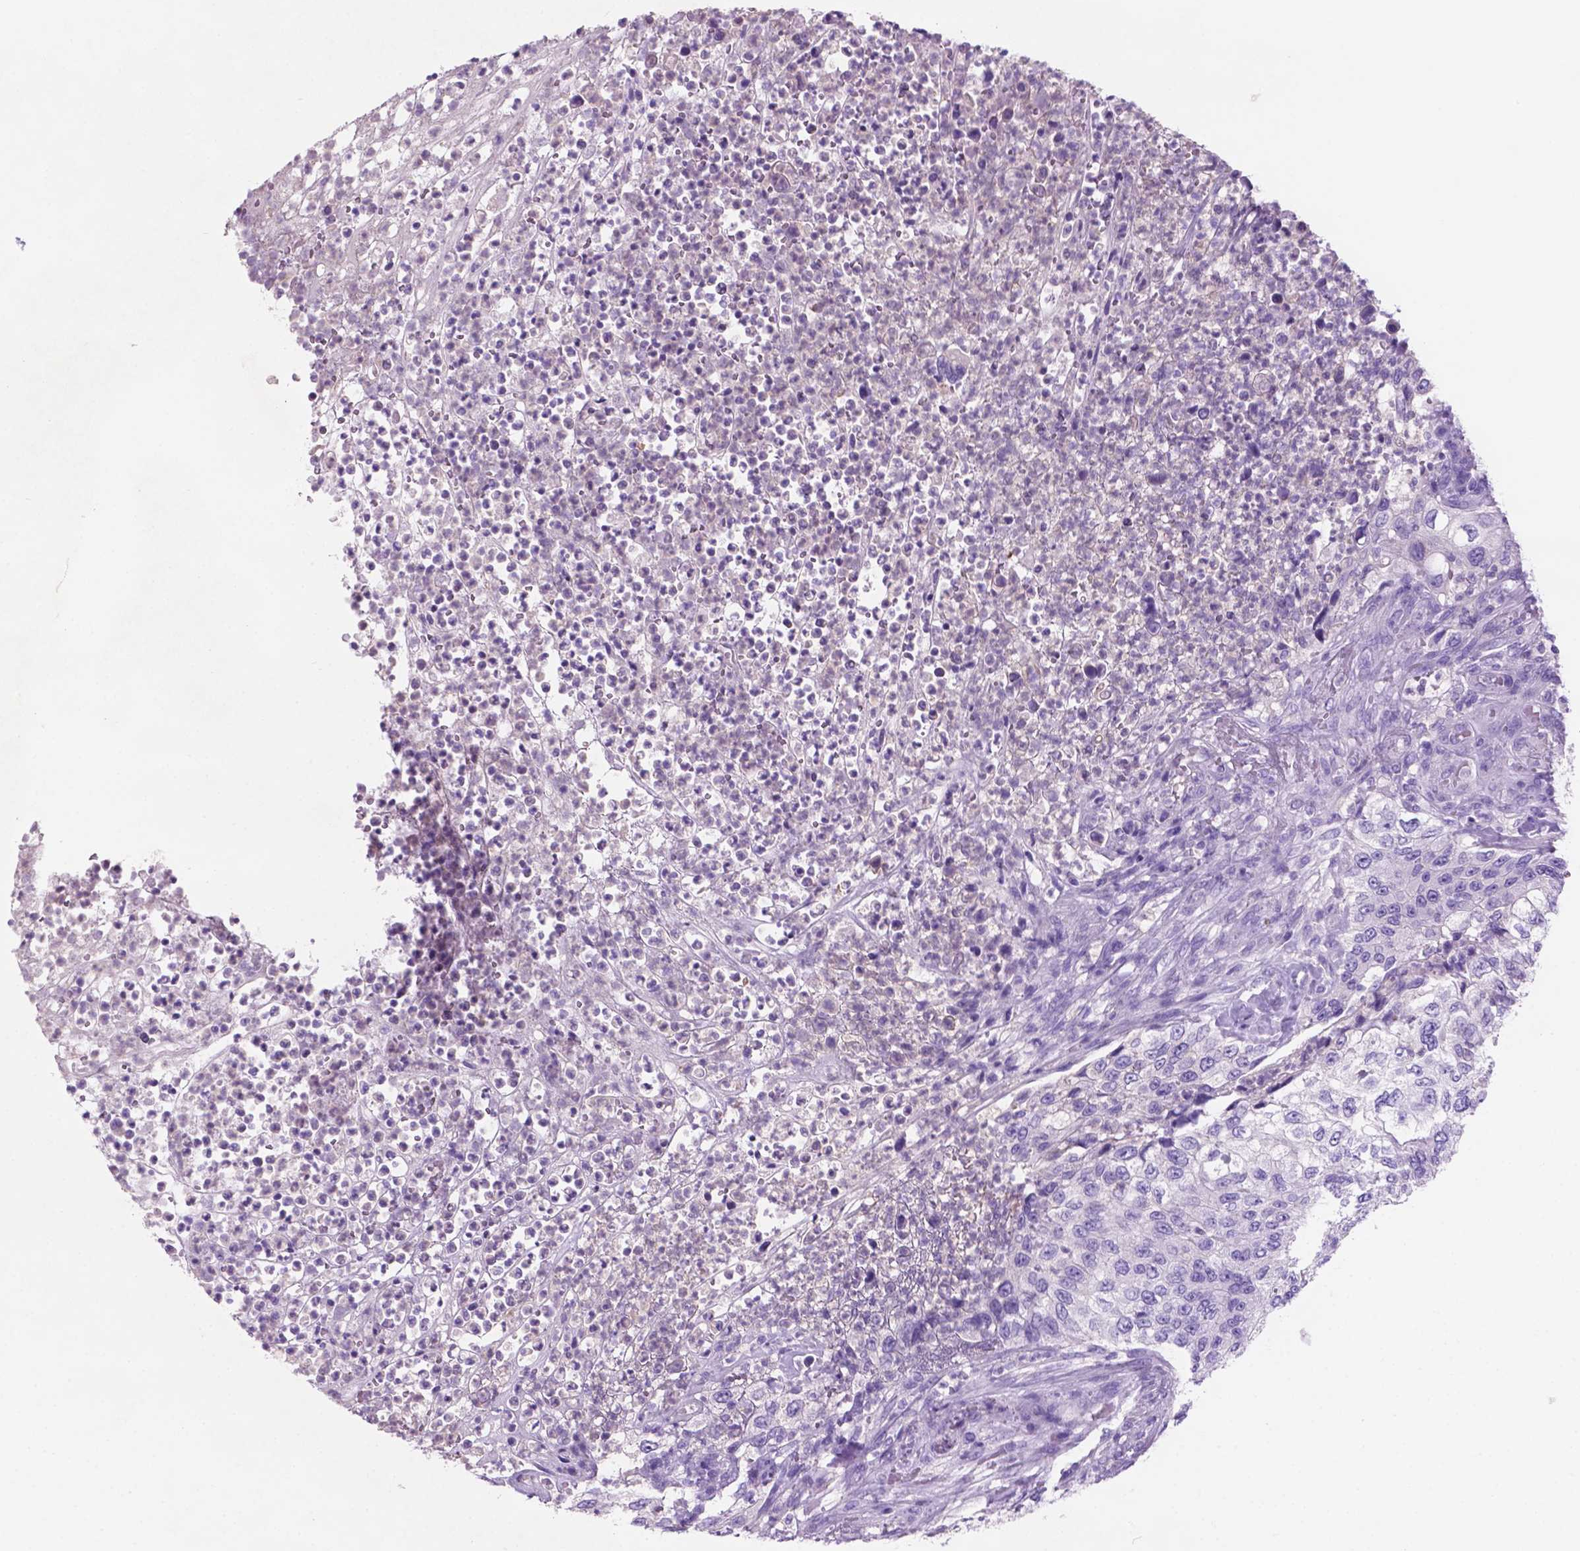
{"staining": {"intensity": "negative", "quantity": "none", "location": "none"}, "tissue": "urothelial cancer", "cell_type": "Tumor cells", "image_type": "cancer", "snomed": [{"axis": "morphology", "description": "Urothelial carcinoma, High grade"}, {"axis": "topography", "description": "Urinary bladder"}], "caption": "A micrograph of human urothelial cancer is negative for staining in tumor cells.", "gene": "POU4F1", "patient": {"sex": "female", "age": 60}}